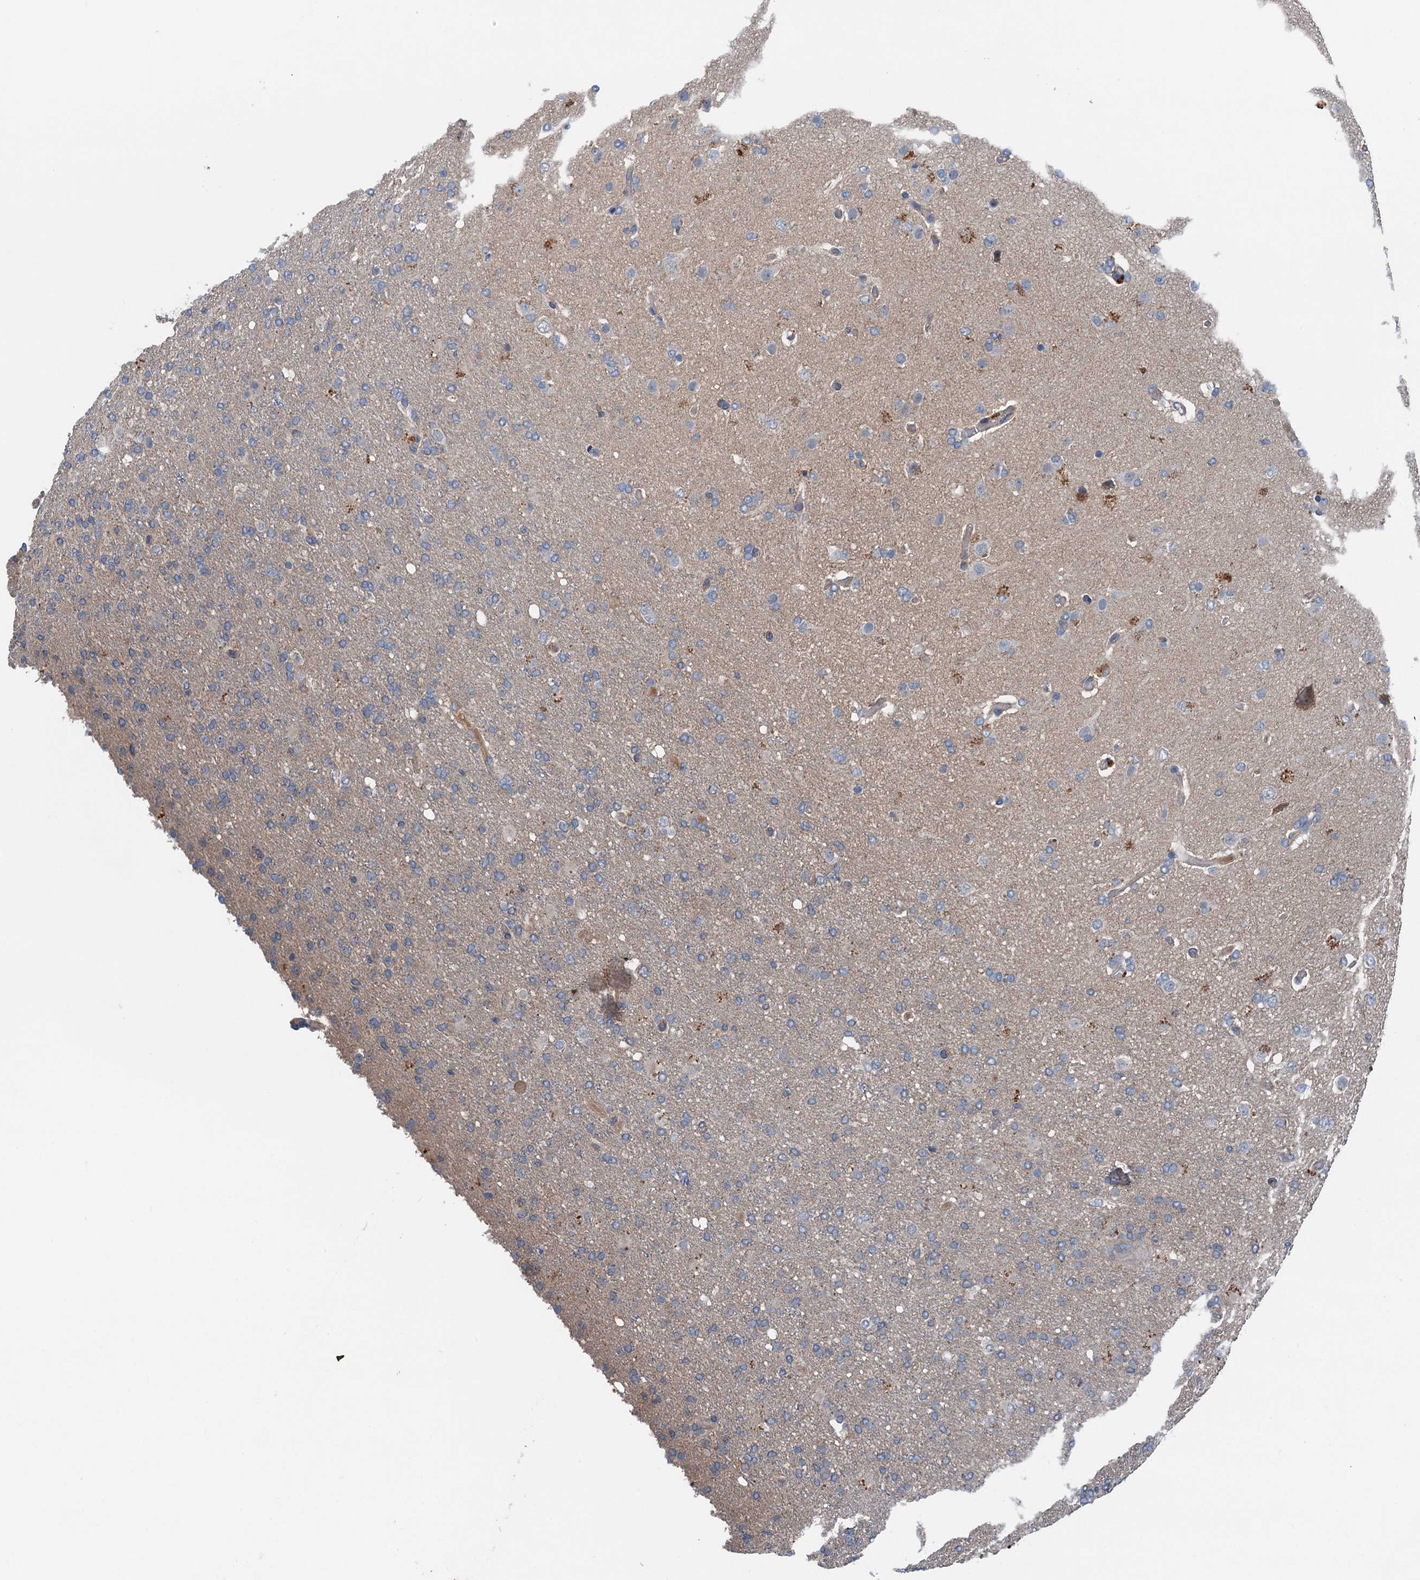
{"staining": {"intensity": "negative", "quantity": "none", "location": "none"}, "tissue": "glioma", "cell_type": "Tumor cells", "image_type": "cancer", "snomed": [{"axis": "morphology", "description": "Glioma, malignant, High grade"}, {"axis": "topography", "description": "Brain"}], "caption": "A micrograph of malignant glioma (high-grade) stained for a protein shows no brown staining in tumor cells. The staining was performed using DAB to visualize the protein expression in brown, while the nuclei were stained in blue with hematoxylin (Magnification: 20x).", "gene": "SLC2A10", "patient": {"sex": "female", "age": 74}}